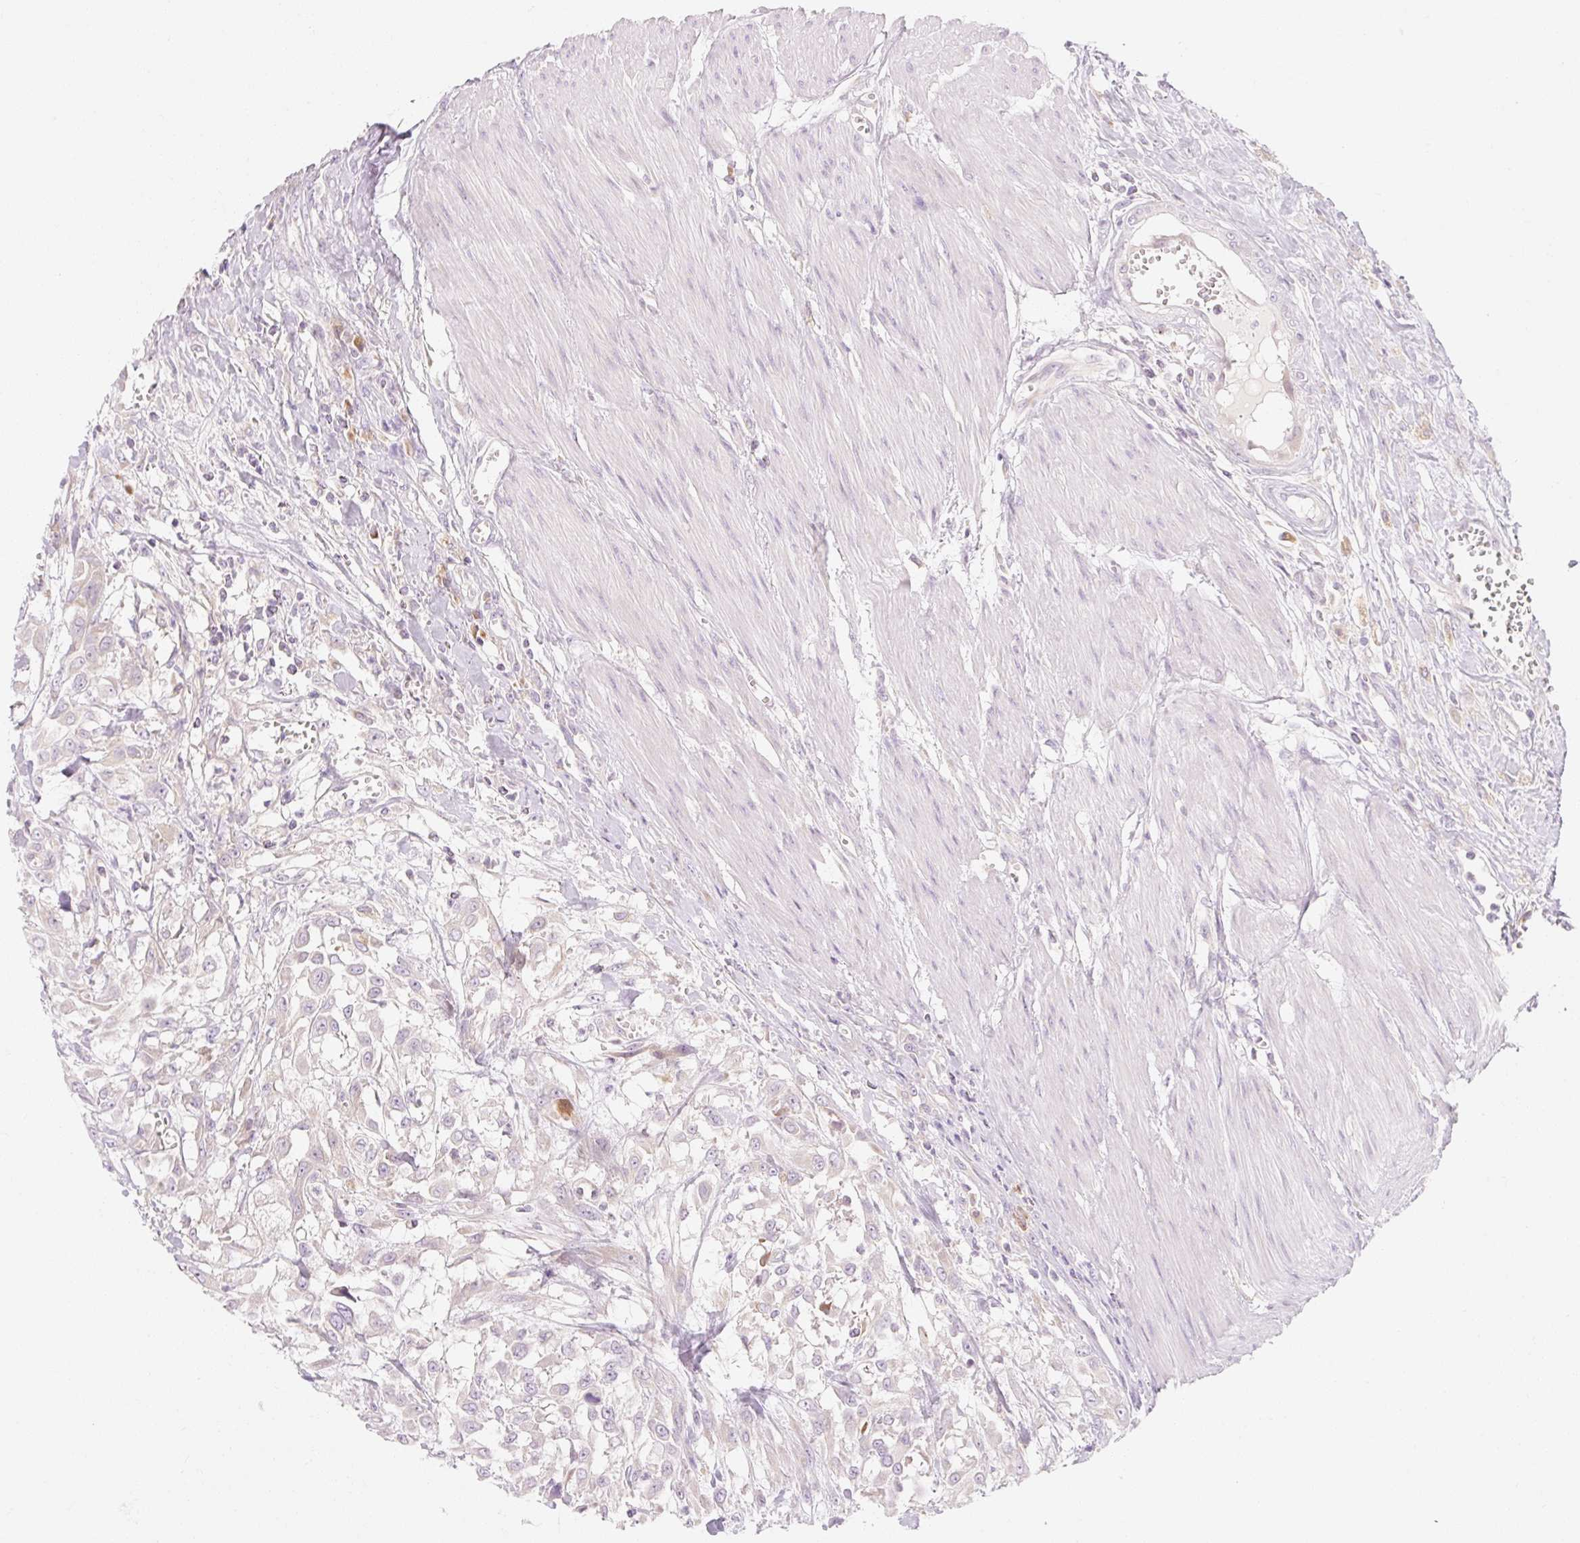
{"staining": {"intensity": "negative", "quantity": "none", "location": "none"}, "tissue": "urothelial cancer", "cell_type": "Tumor cells", "image_type": "cancer", "snomed": [{"axis": "morphology", "description": "Urothelial carcinoma, High grade"}, {"axis": "topography", "description": "Urinary bladder"}], "caption": "This micrograph is of urothelial cancer stained with immunohistochemistry (IHC) to label a protein in brown with the nuclei are counter-stained blue. There is no staining in tumor cells.", "gene": "MYO1D", "patient": {"sex": "male", "age": 57}}